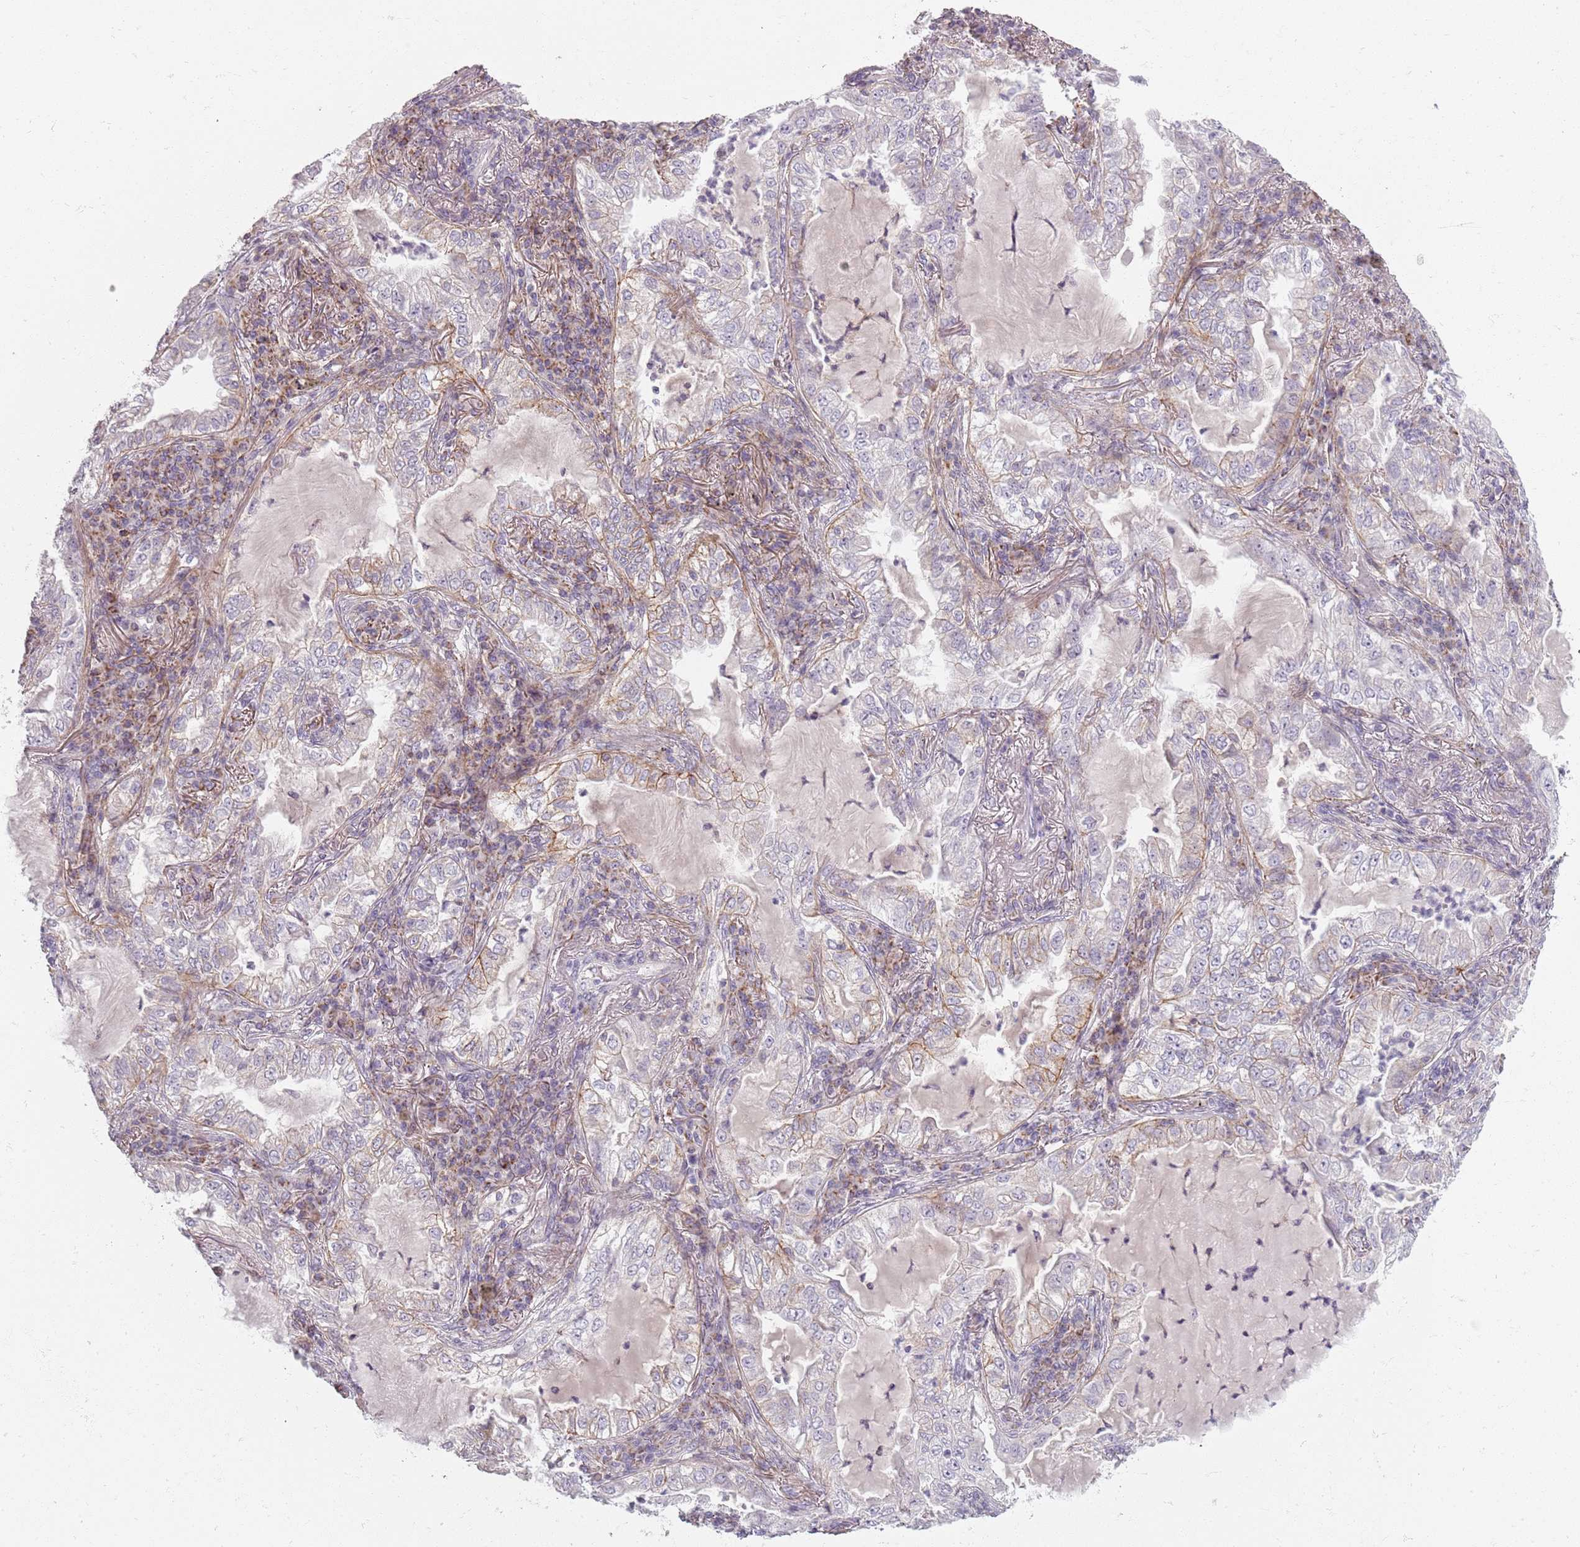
{"staining": {"intensity": "moderate", "quantity": "<25%", "location": "cytoplasmic/membranous"}, "tissue": "lung cancer", "cell_type": "Tumor cells", "image_type": "cancer", "snomed": [{"axis": "morphology", "description": "Adenocarcinoma, NOS"}, {"axis": "topography", "description": "Lung"}], "caption": "IHC staining of lung cancer (adenocarcinoma), which shows low levels of moderate cytoplasmic/membranous positivity in about <25% of tumor cells indicating moderate cytoplasmic/membranous protein staining. The staining was performed using DAB (brown) for protein detection and nuclei were counterstained in hematoxylin (blue).", "gene": "SYNGR3", "patient": {"sex": "female", "age": 73}}